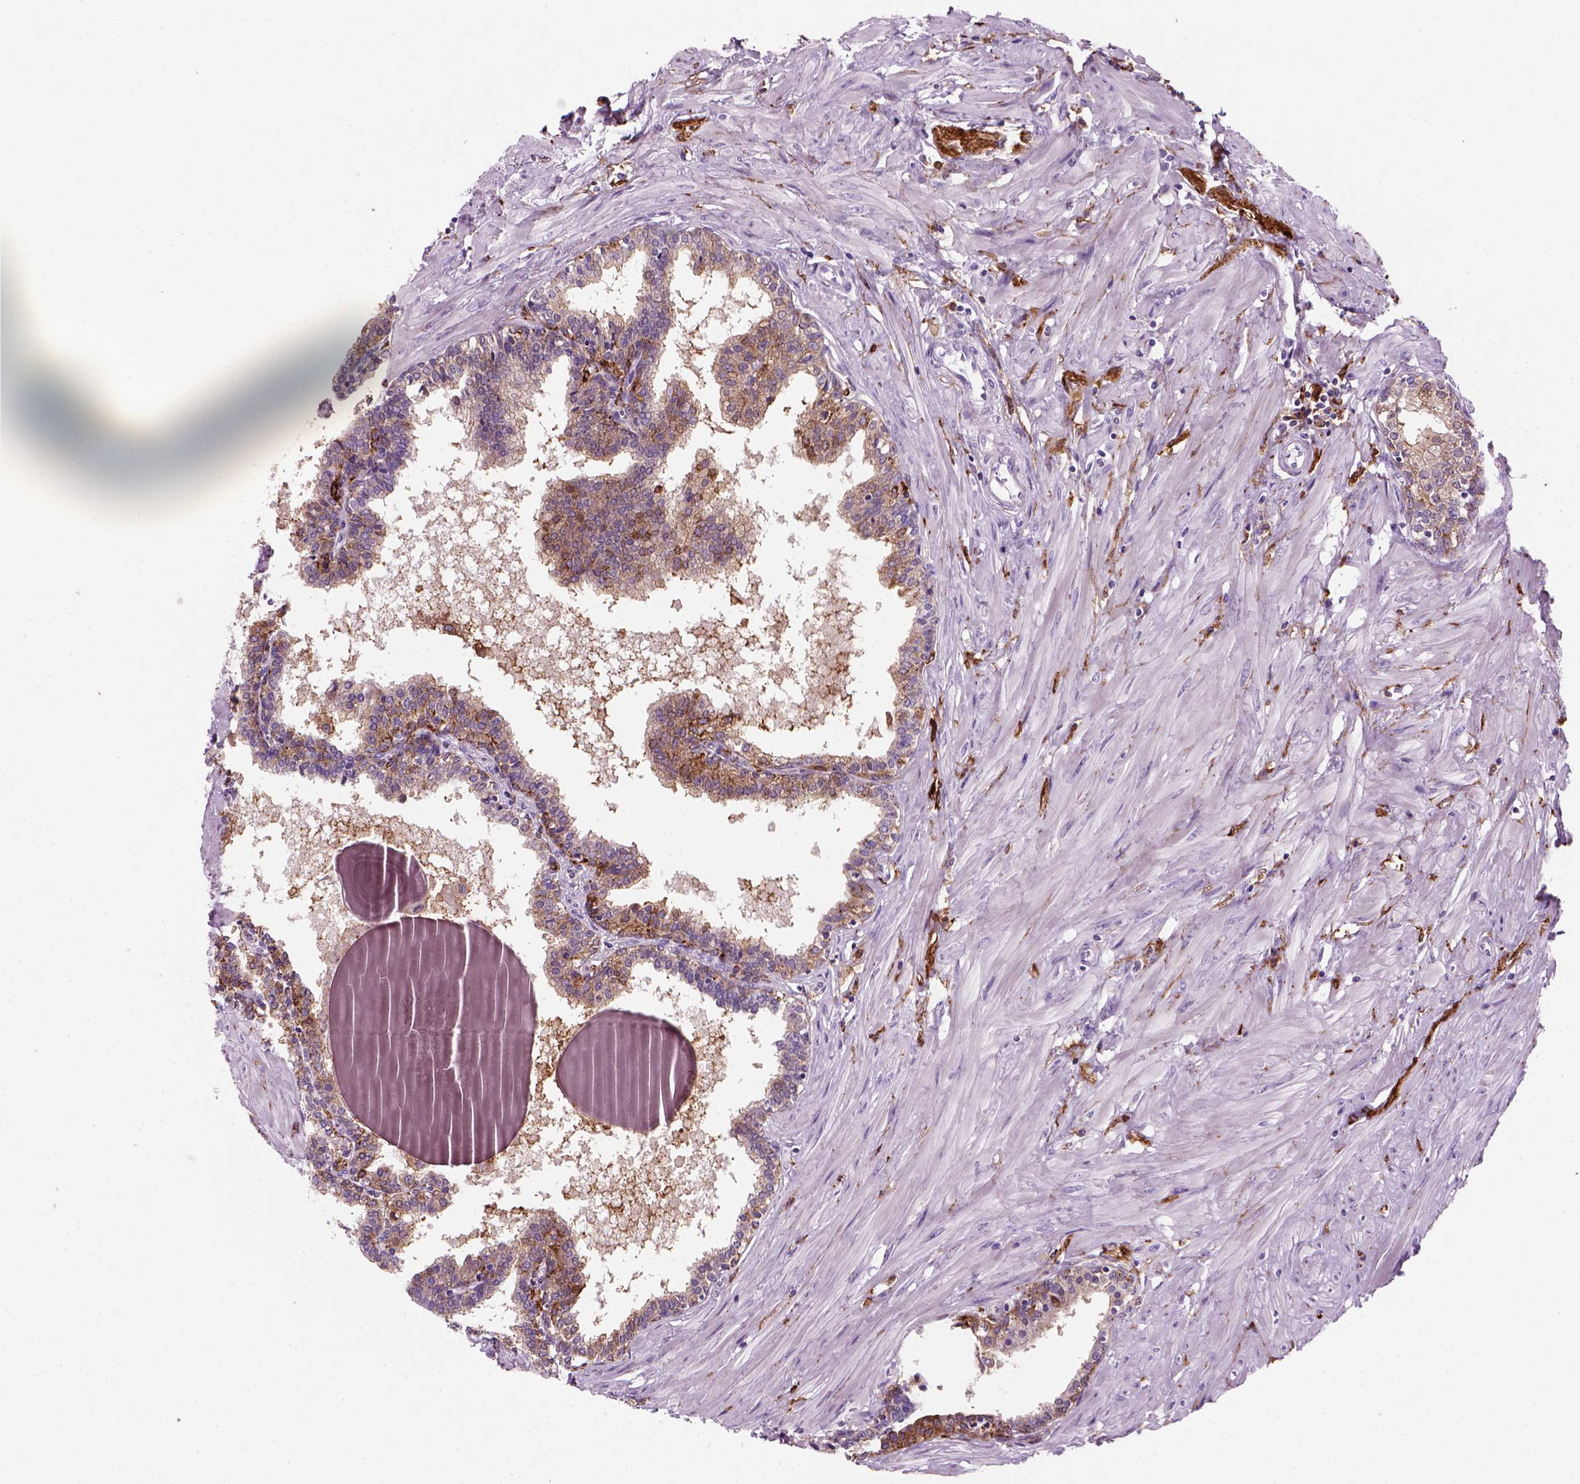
{"staining": {"intensity": "moderate", "quantity": "25%-75%", "location": "cytoplasmic/membranous"}, "tissue": "prostate", "cell_type": "Glandular cells", "image_type": "normal", "snomed": [{"axis": "morphology", "description": "Normal tissue, NOS"}, {"axis": "topography", "description": "Prostate"}], "caption": "Prostate was stained to show a protein in brown. There is medium levels of moderate cytoplasmic/membranous staining in approximately 25%-75% of glandular cells. Nuclei are stained in blue.", "gene": "MARCKS", "patient": {"sex": "male", "age": 55}}